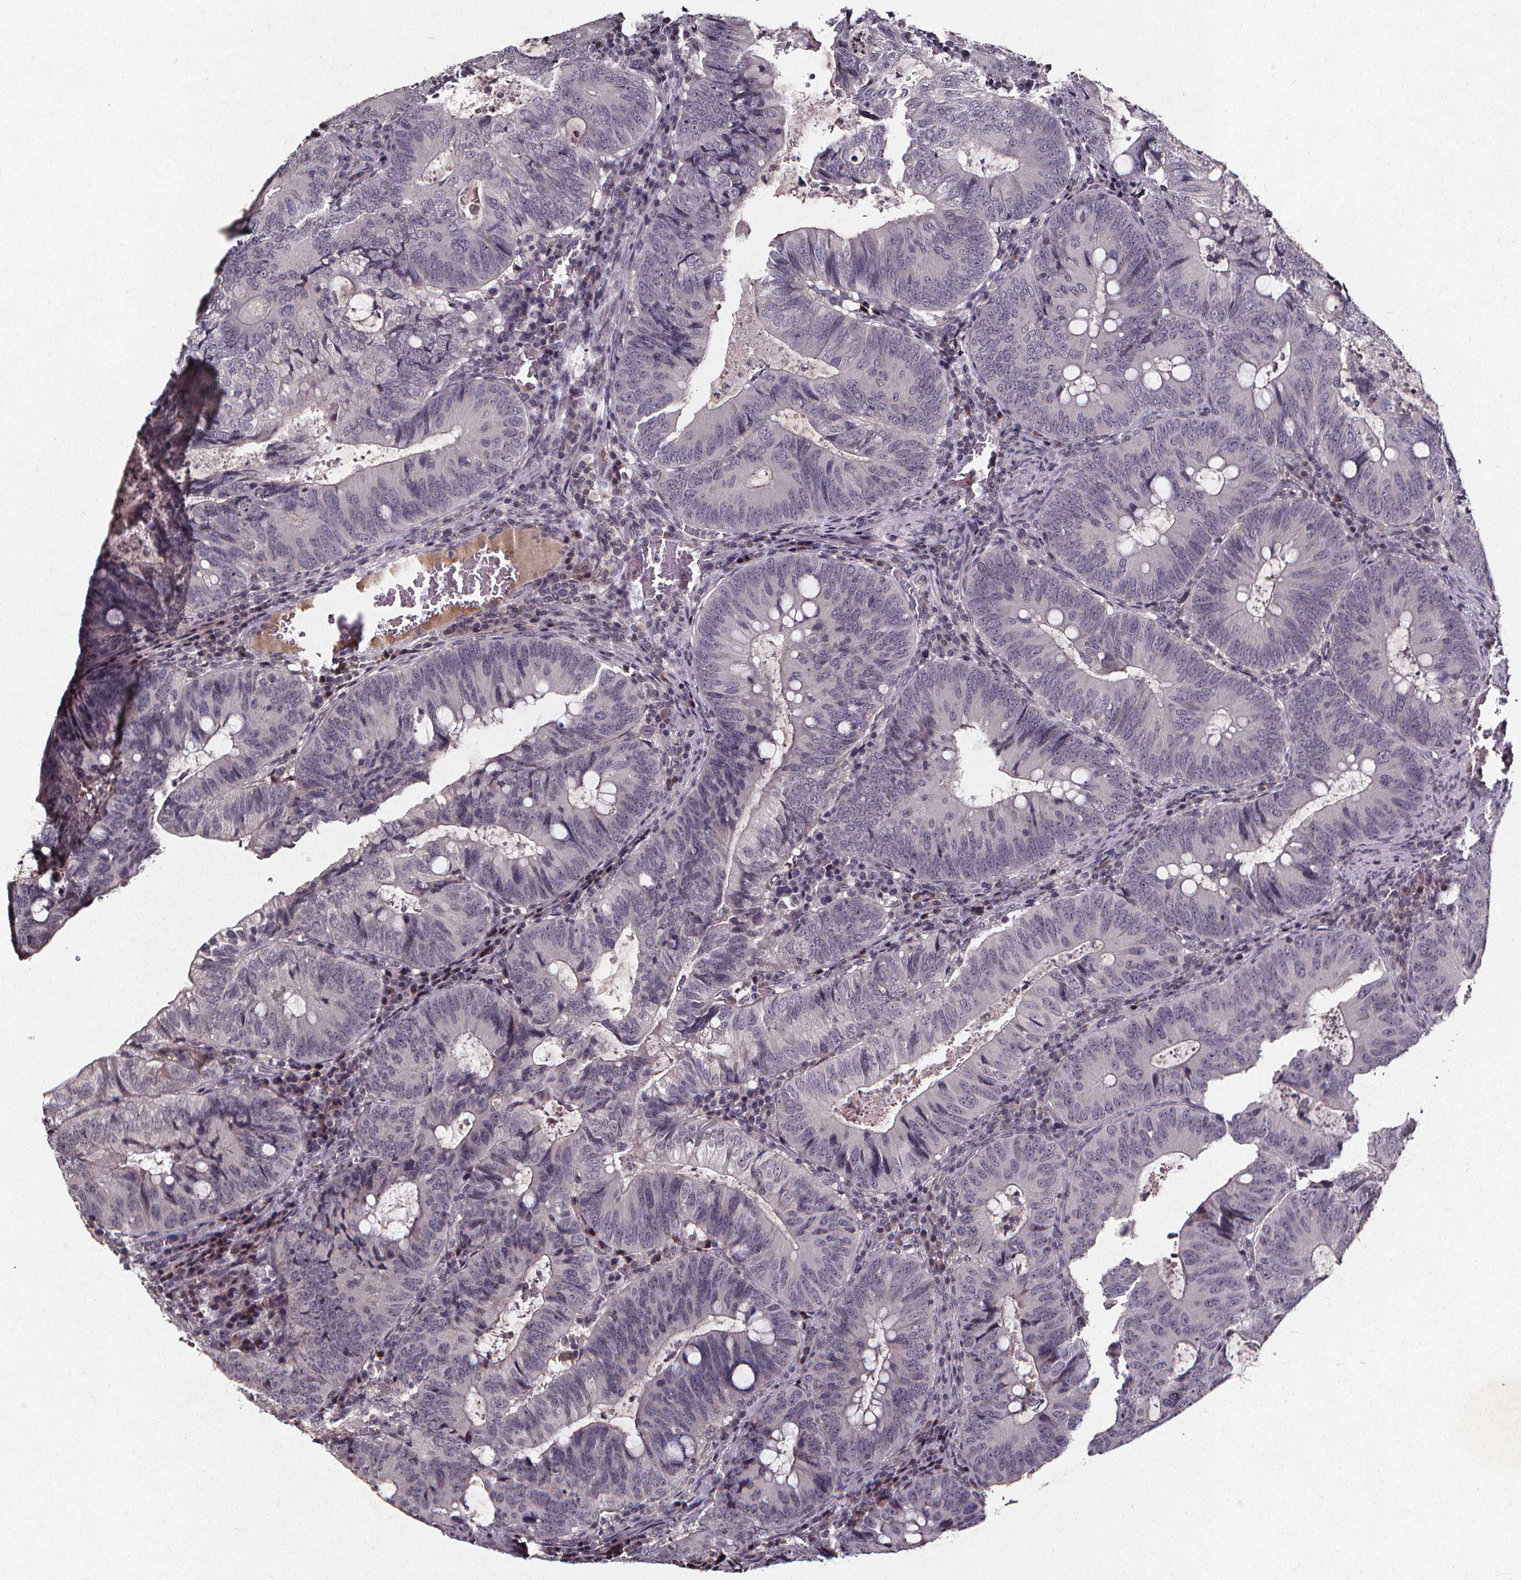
{"staining": {"intensity": "negative", "quantity": "none", "location": "none"}, "tissue": "colorectal cancer", "cell_type": "Tumor cells", "image_type": "cancer", "snomed": [{"axis": "morphology", "description": "Adenocarcinoma, NOS"}, {"axis": "topography", "description": "Colon"}], "caption": "Colorectal adenocarcinoma stained for a protein using immunohistochemistry reveals no staining tumor cells.", "gene": "SPAG8", "patient": {"sex": "male", "age": 67}}